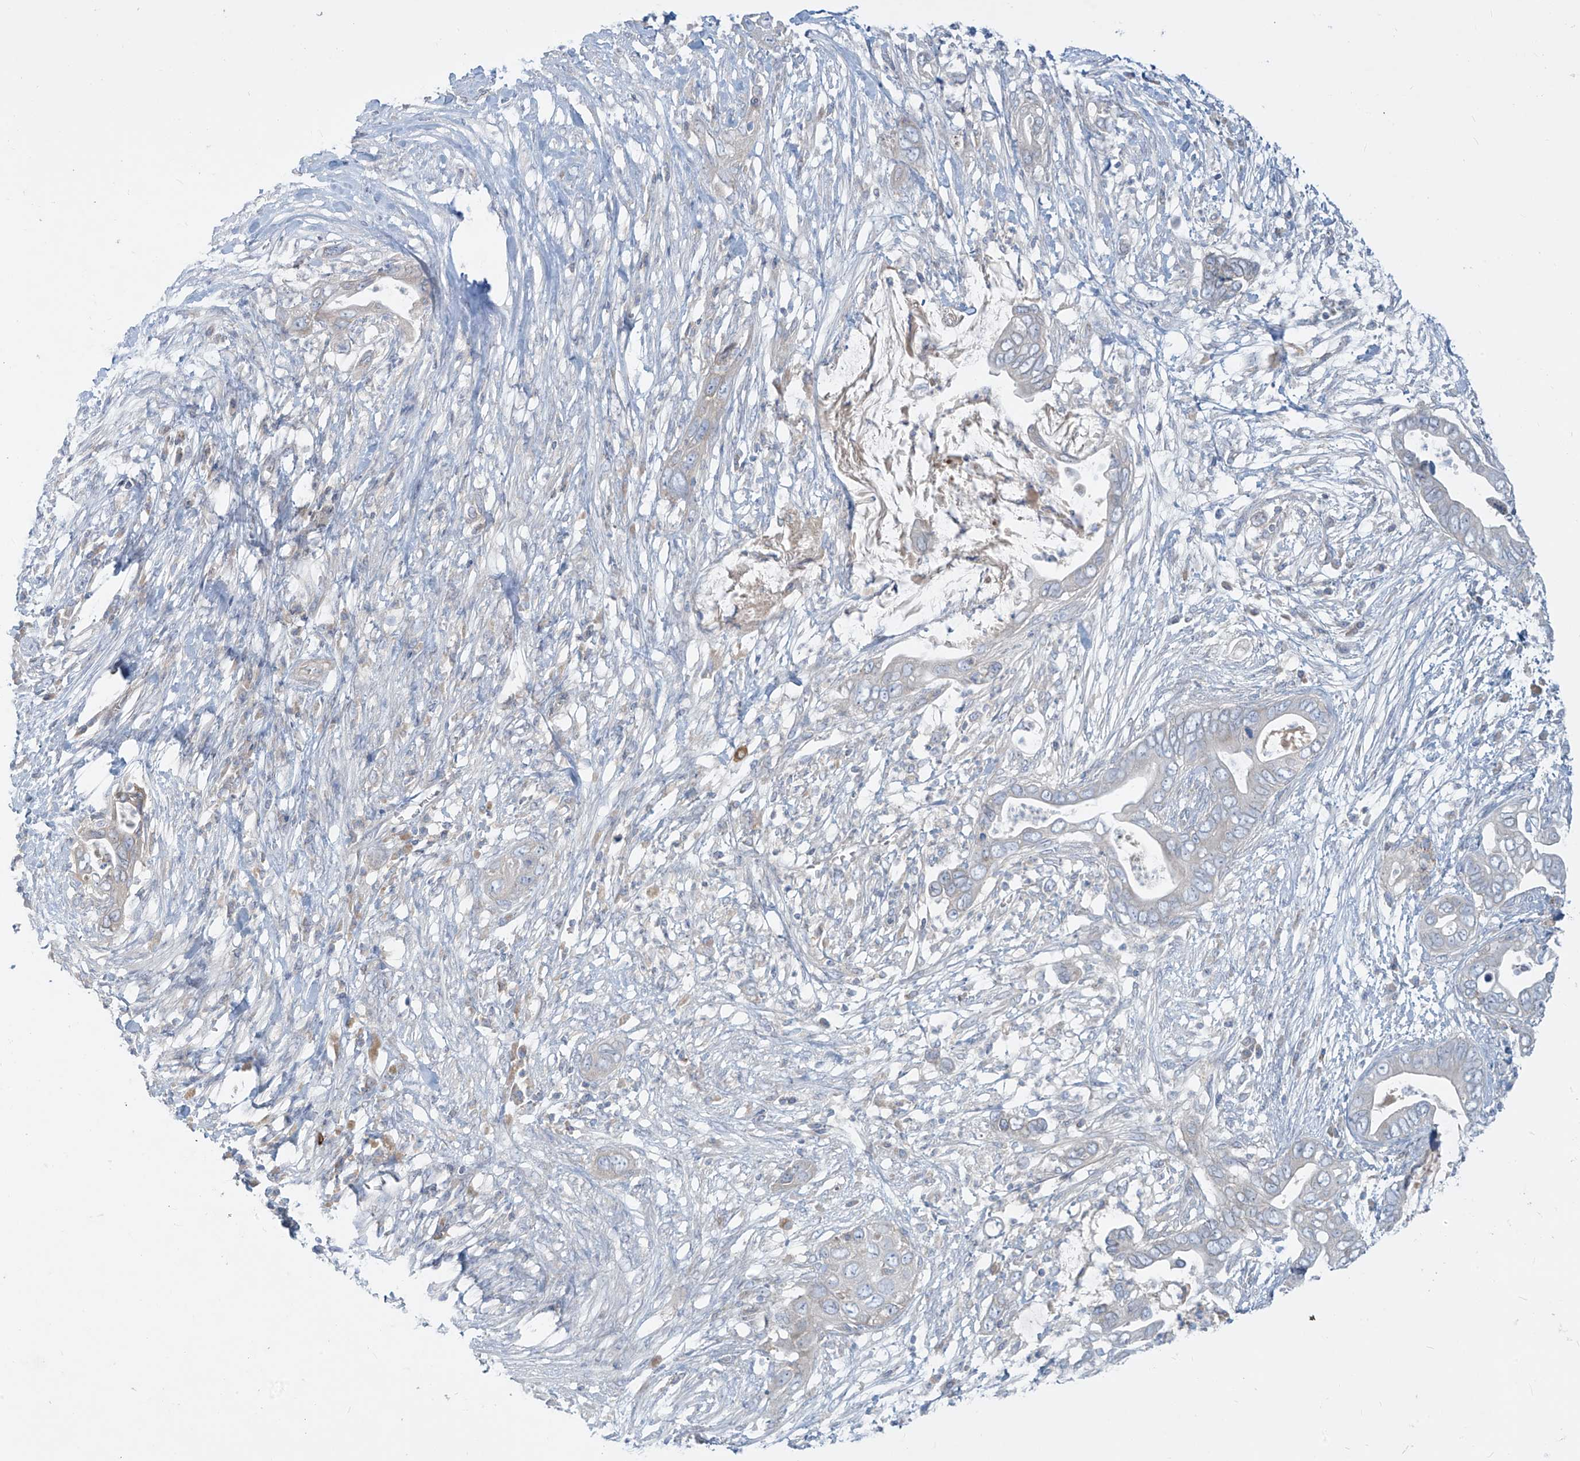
{"staining": {"intensity": "negative", "quantity": "none", "location": "none"}, "tissue": "pancreatic cancer", "cell_type": "Tumor cells", "image_type": "cancer", "snomed": [{"axis": "morphology", "description": "Adenocarcinoma, NOS"}, {"axis": "topography", "description": "Pancreas"}], "caption": "Tumor cells are negative for brown protein staining in adenocarcinoma (pancreatic).", "gene": "DGKQ", "patient": {"sex": "male", "age": 75}}